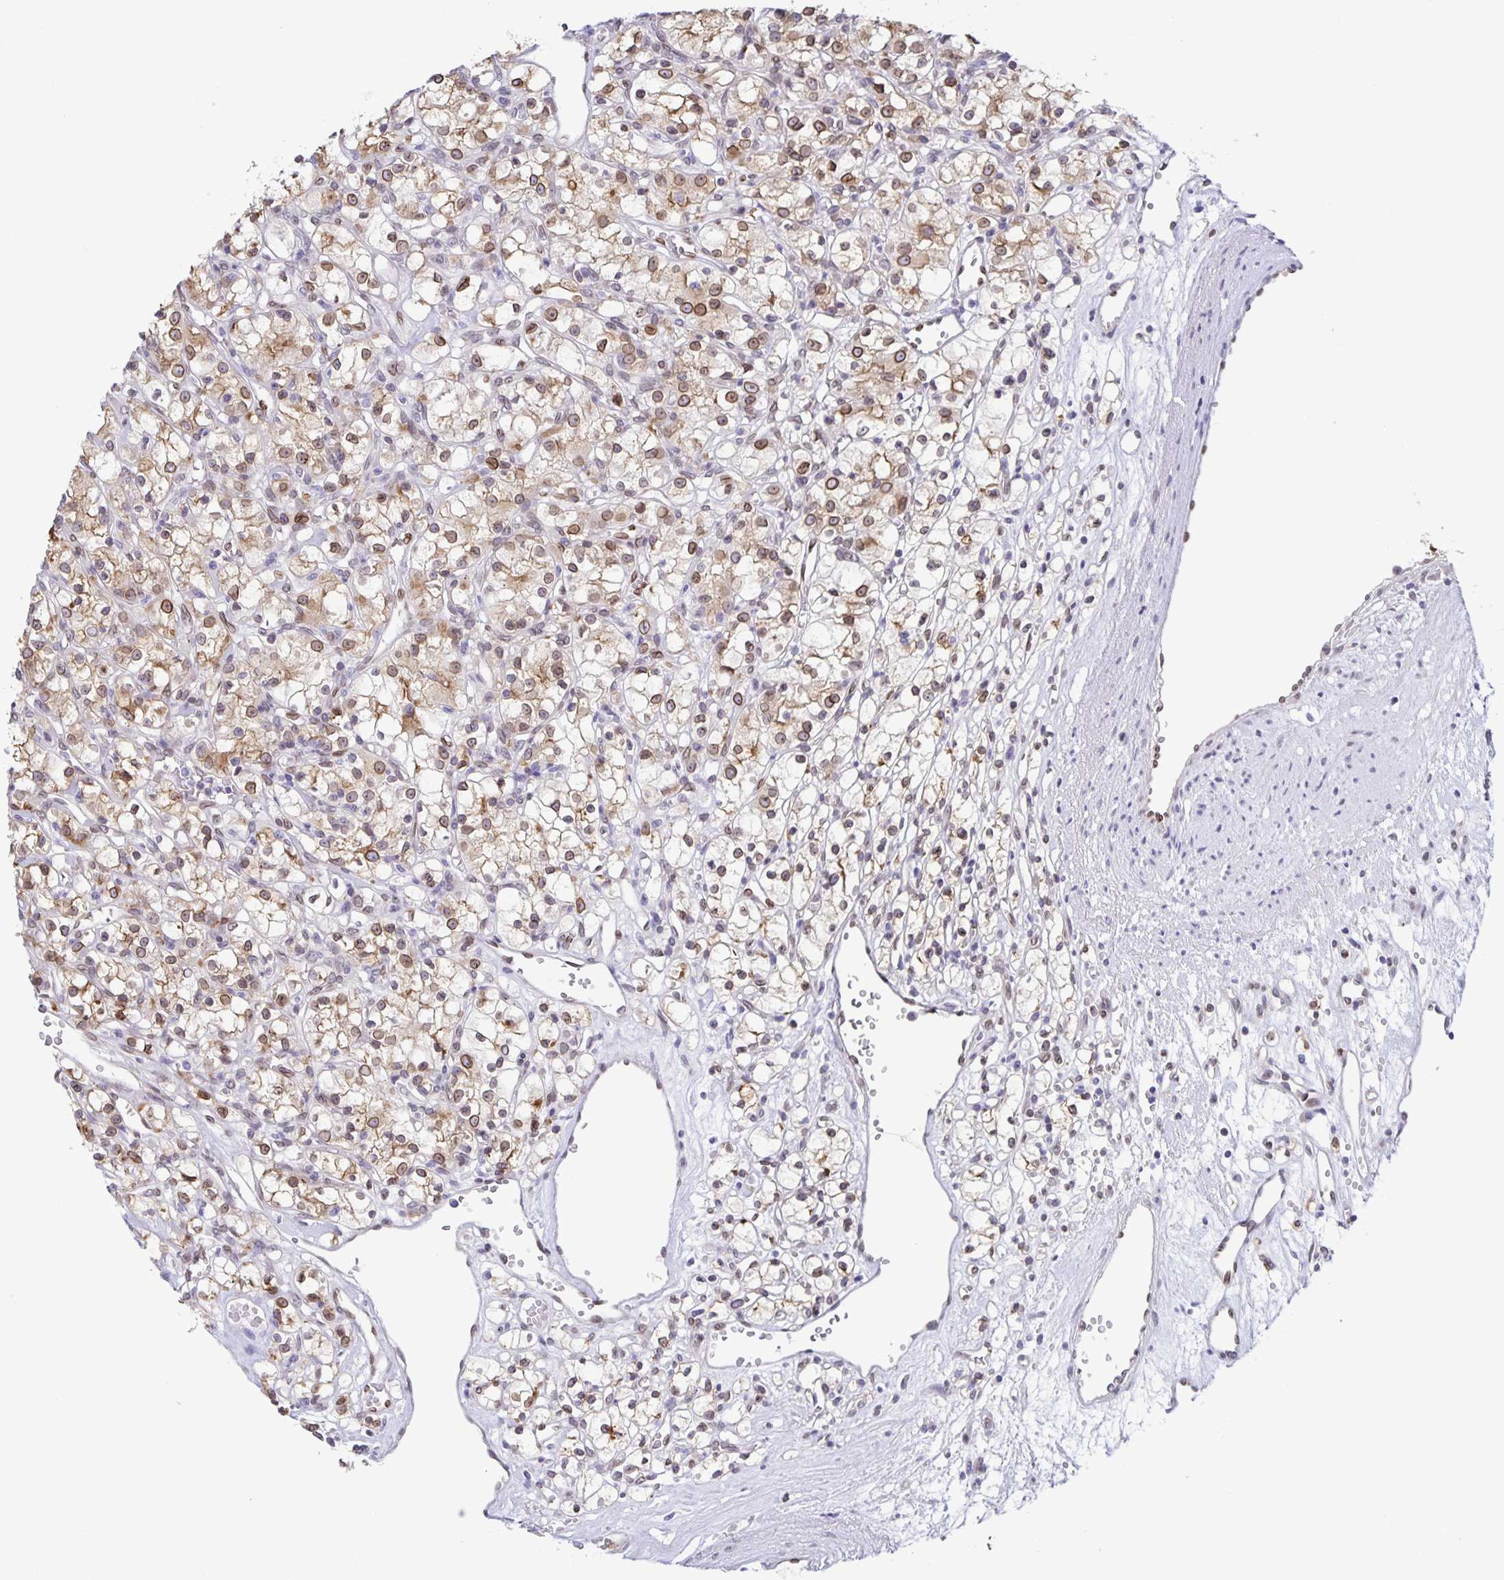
{"staining": {"intensity": "moderate", "quantity": ">75%", "location": "cytoplasmic/membranous,nuclear"}, "tissue": "renal cancer", "cell_type": "Tumor cells", "image_type": "cancer", "snomed": [{"axis": "morphology", "description": "Adenocarcinoma, NOS"}, {"axis": "topography", "description": "Kidney"}], "caption": "DAB immunohistochemical staining of human renal adenocarcinoma exhibits moderate cytoplasmic/membranous and nuclear protein expression in approximately >75% of tumor cells.", "gene": "SYNE2", "patient": {"sex": "female", "age": 59}}